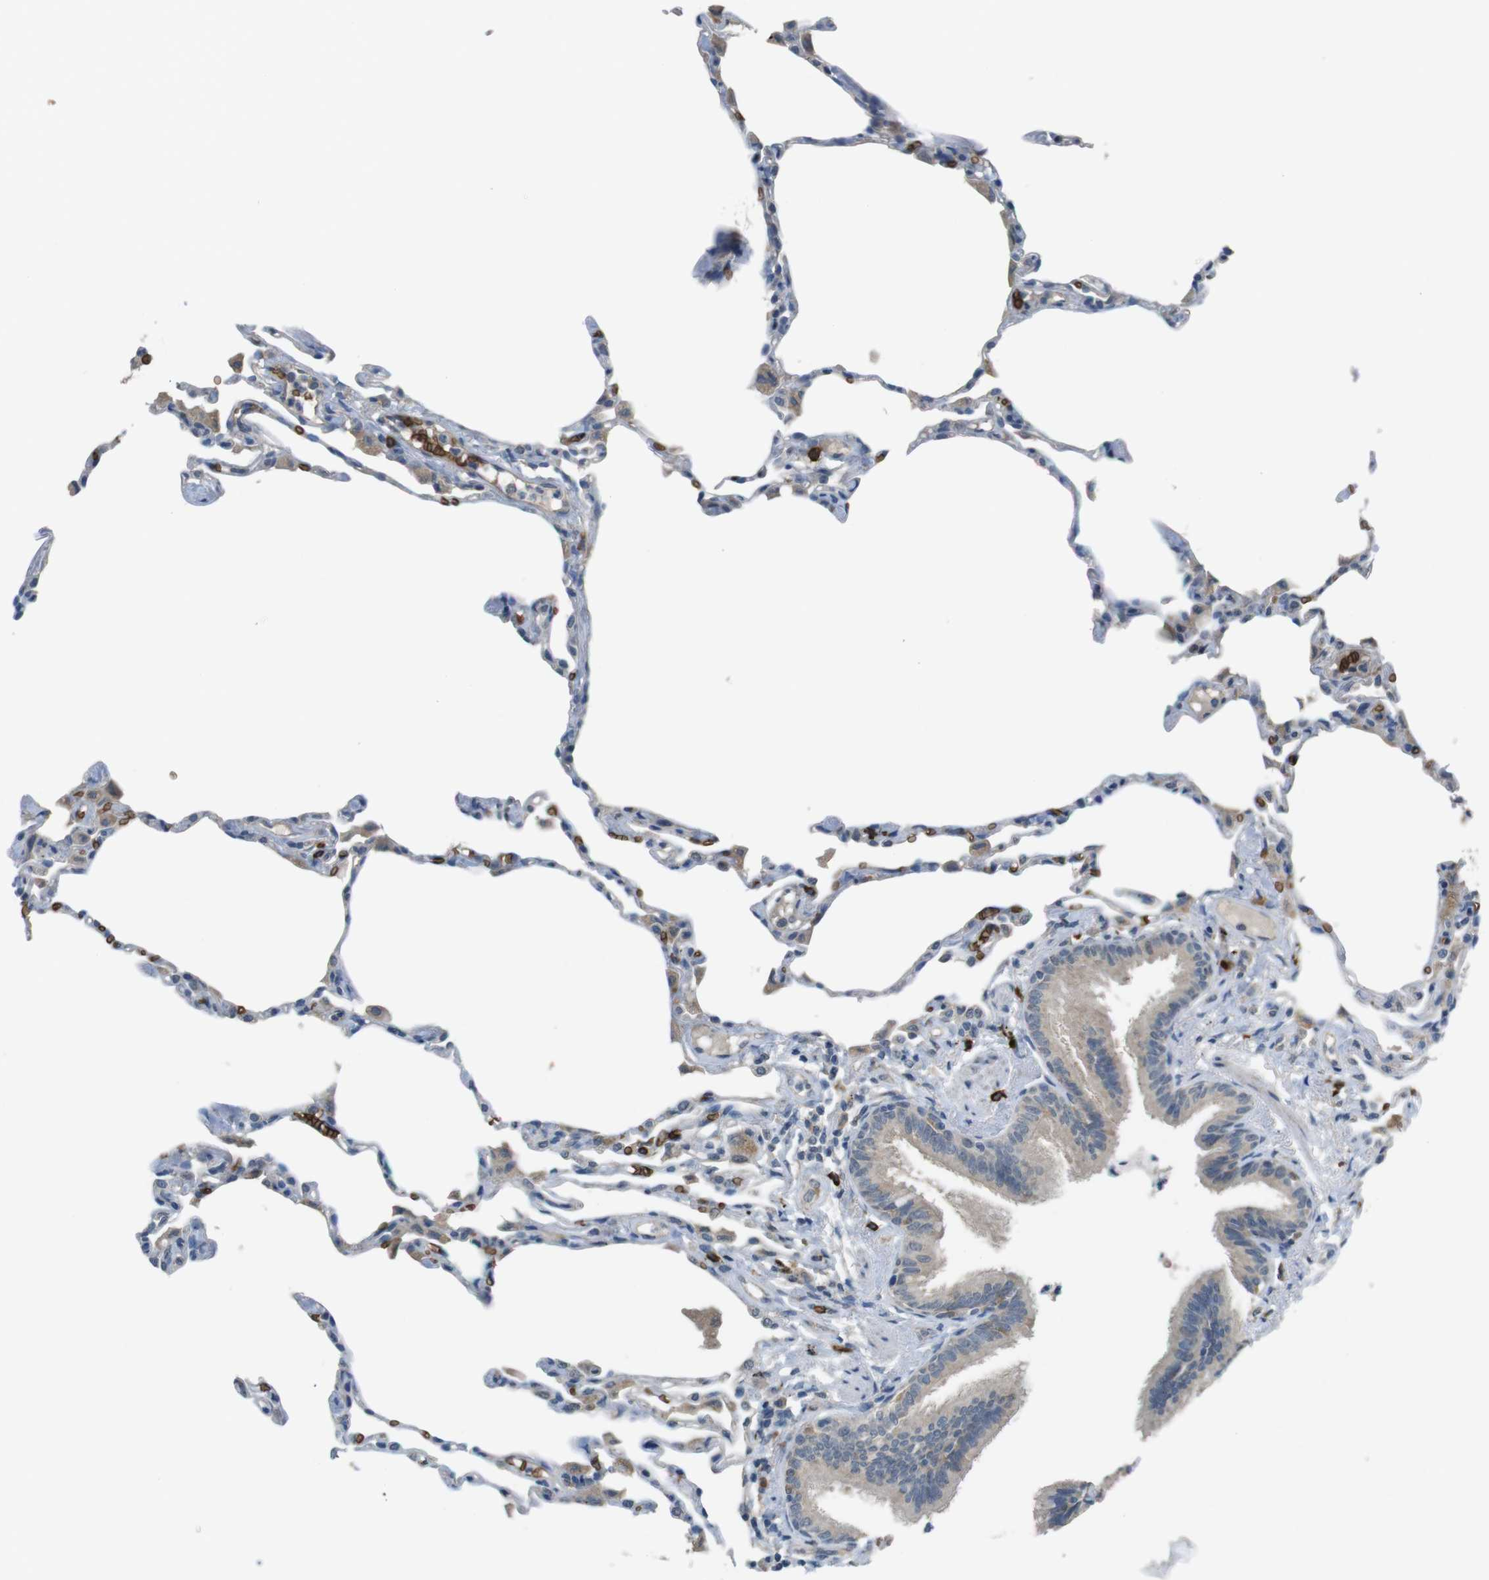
{"staining": {"intensity": "weak", "quantity": "25%-75%", "location": "cytoplasmic/membranous"}, "tissue": "lung", "cell_type": "Alveolar cells", "image_type": "normal", "snomed": [{"axis": "morphology", "description": "Normal tissue, NOS"}, {"axis": "topography", "description": "Lung"}], "caption": "Lung stained with immunohistochemistry shows weak cytoplasmic/membranous expression in approximately 25%-75% of alveolar cells.", "gene": "GYPA", "patient": {"sex": "female", "age": 49}}